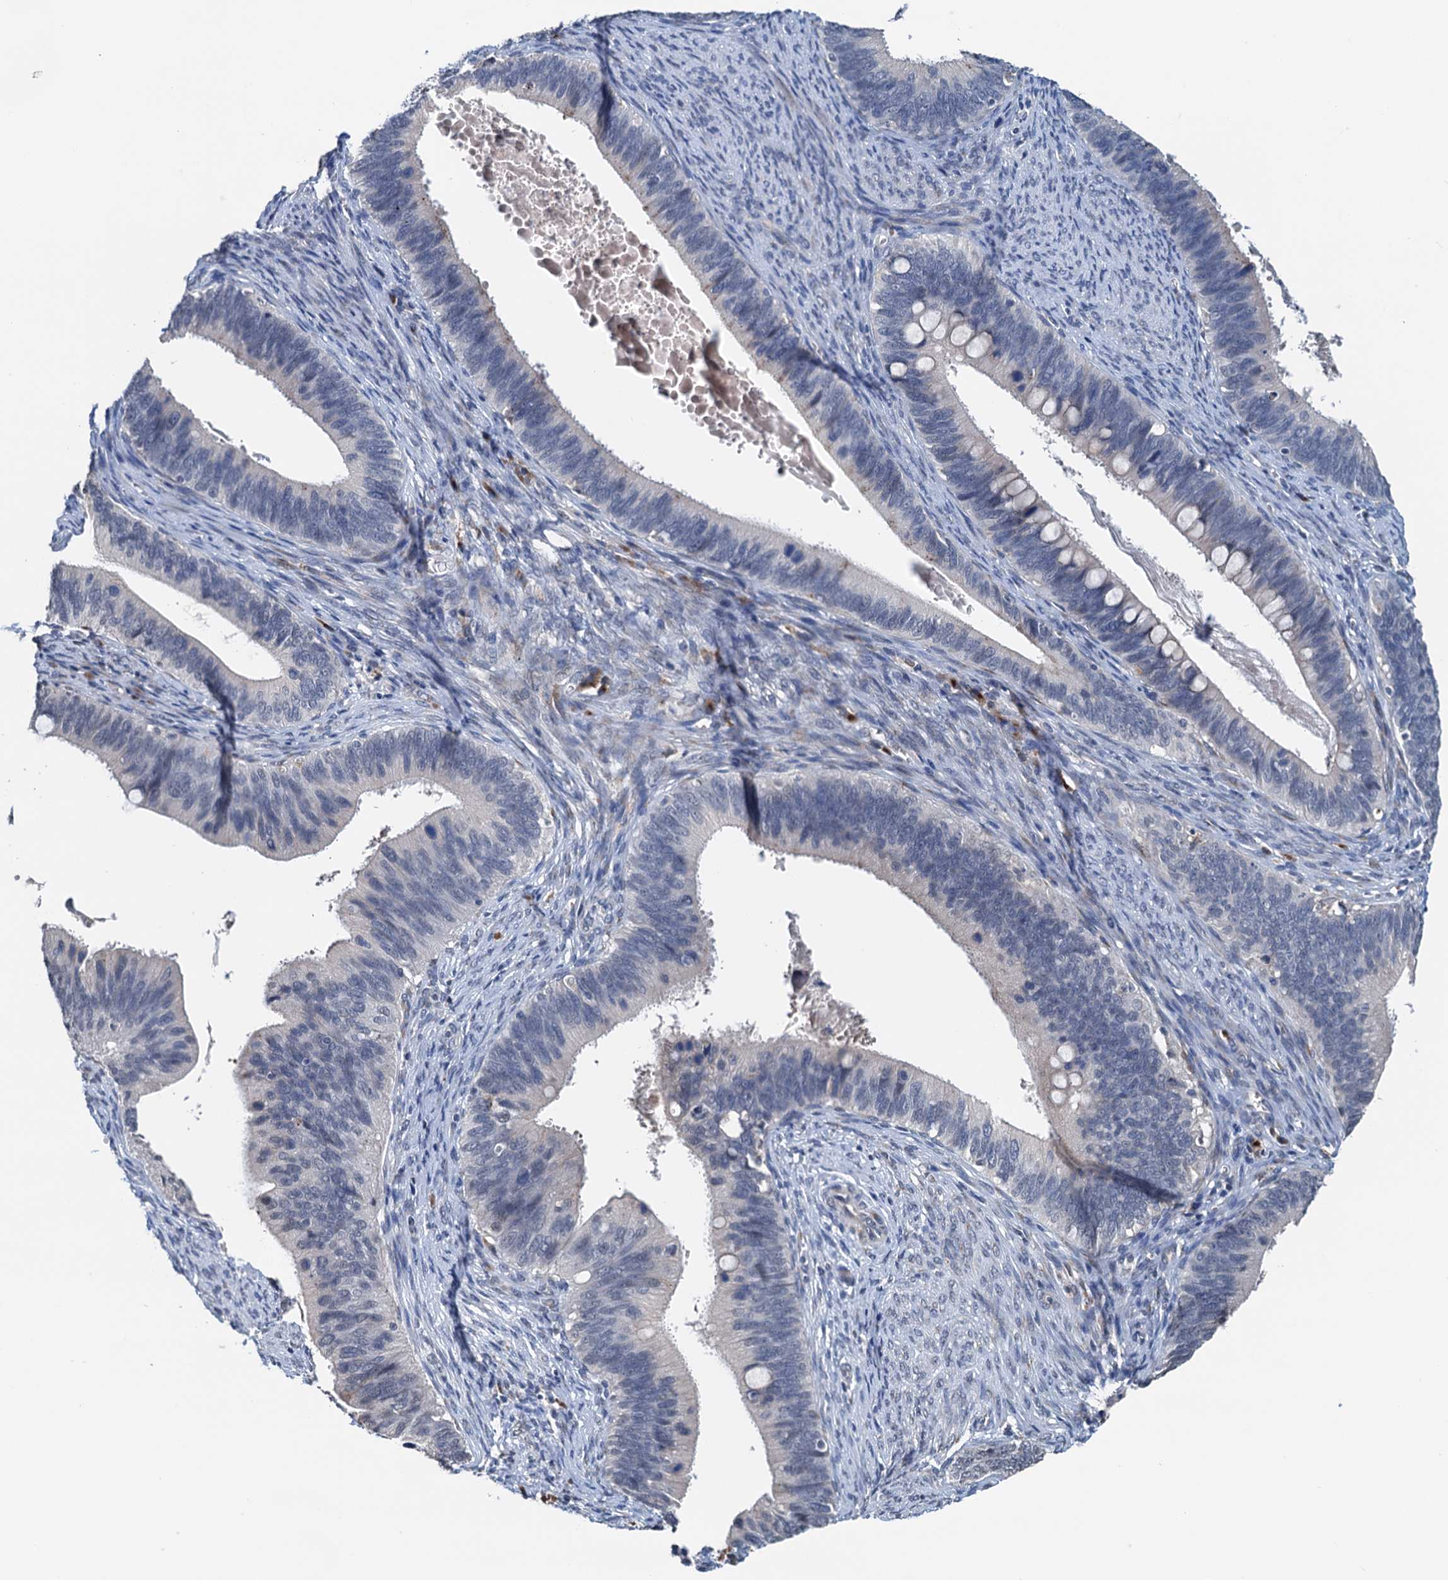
{"staining": {"intensity": "negative", "quantity": "none", "location": "none"}, "tissue": "cervical cancer", "cell_type": "Tumor cells", "image_type": "cancer", "snomed": [{"axis": "morphology", "description": "Adenocarcinoma, NOS"}, {"axis": "topography", "description": "Cervix"}], "caption": "Tumor cells show no significant positivity in adenocarcinoma (cervical).", "gene": "SHLD1", "patient": {"sex": "female", "age": 42}}